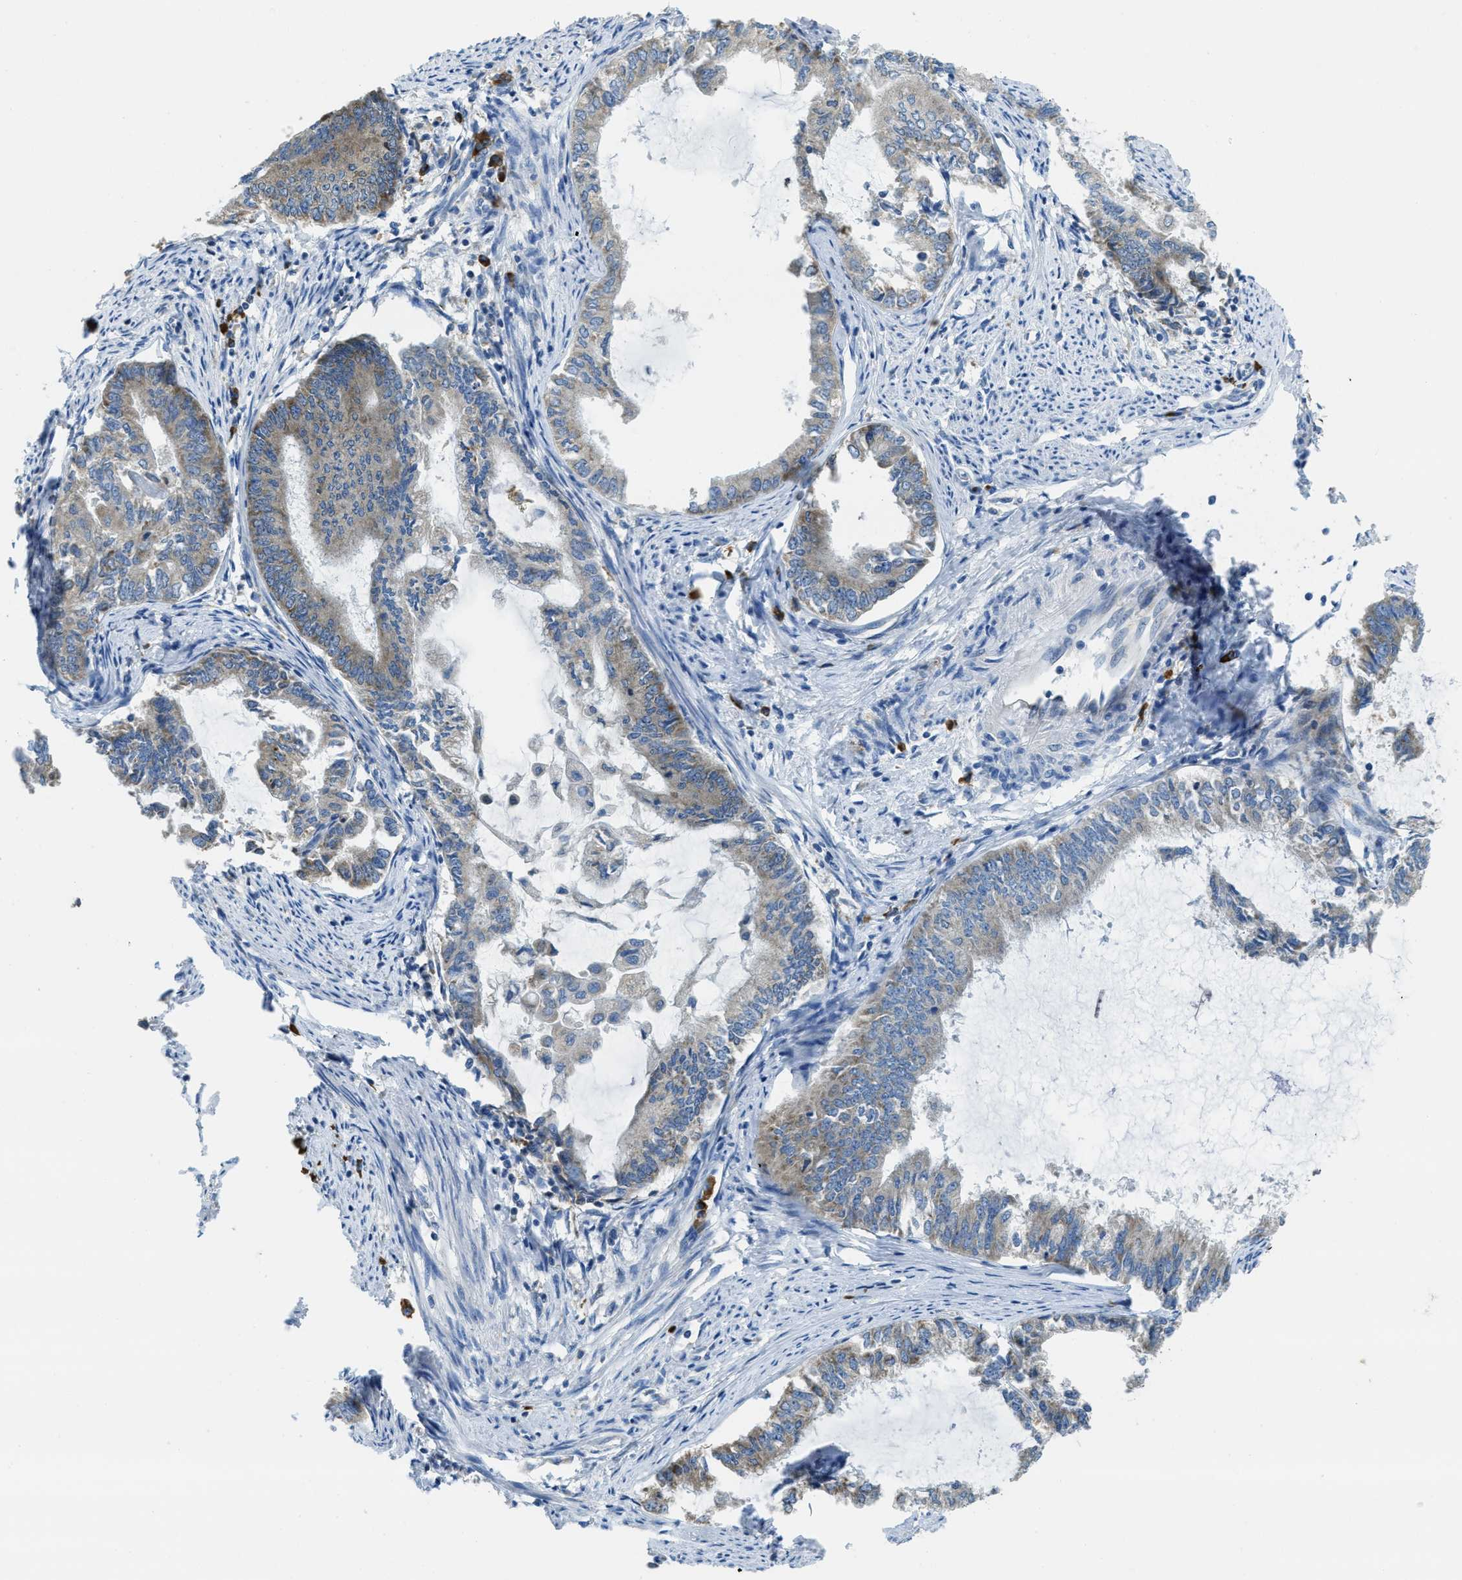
{"staining": {"intensity": "negative", "quantity": "none", "location": "none"}, "tissue": "endometrial cancer", "cell_type": "Tumor cells", "image_type": "cancer", "snomed": [{"axis": "morphology", "description": "Adenocarcinoma, NOS"}, {"axis": "topography", "description": "Endometrium"}], "caption": "An immunohistochemistry histopathology image of adenocarcinoma (endometrial) is shown. There is no staining in tumor cells of adenocarcinoma (endometrial).", "gene": "SSR1", "patient": {"sex": "female", "age": 86}}